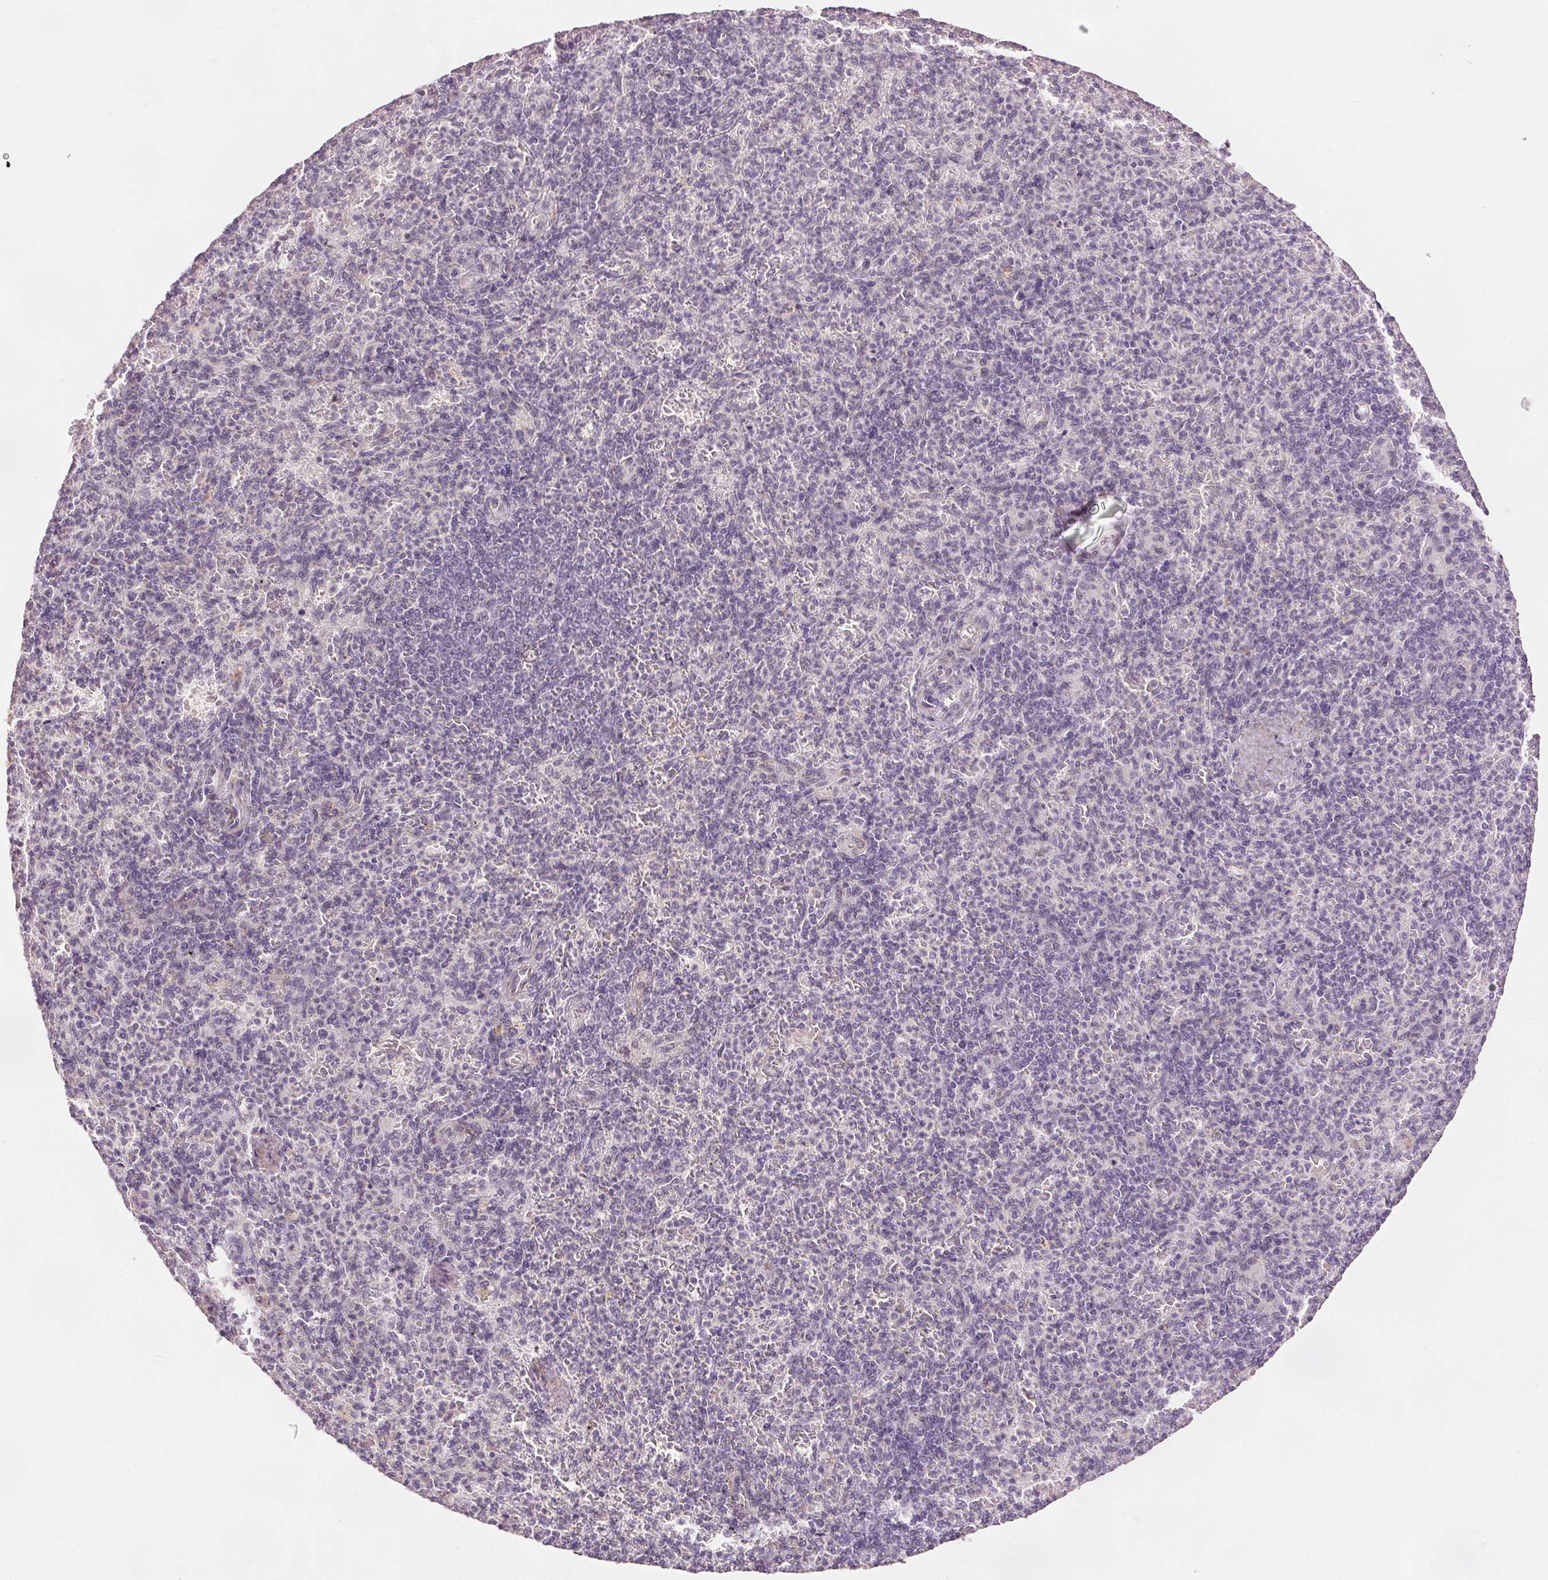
{"staining": {"intensity": "negative", "quantity": "none", "location": "none"}, "tissue": "spleen", "cell_type": "Cells in red pulp", "image_type": "normal", "snomed": [{"axis": "morphology", "description": "Normal tissue, NOS"}, {"axis": "topography", "description": "Spleen"}], "caption": "DAB (3,3'-diaminobenzidine) immunohistochemical staining of benign human spleen displays no significant expression in cells in red pulp. (DAB IHC visualized using brightfield microscopy, high magnification).", "gene": "FBN1", "patient": {"sex": "female", "age": 74}}